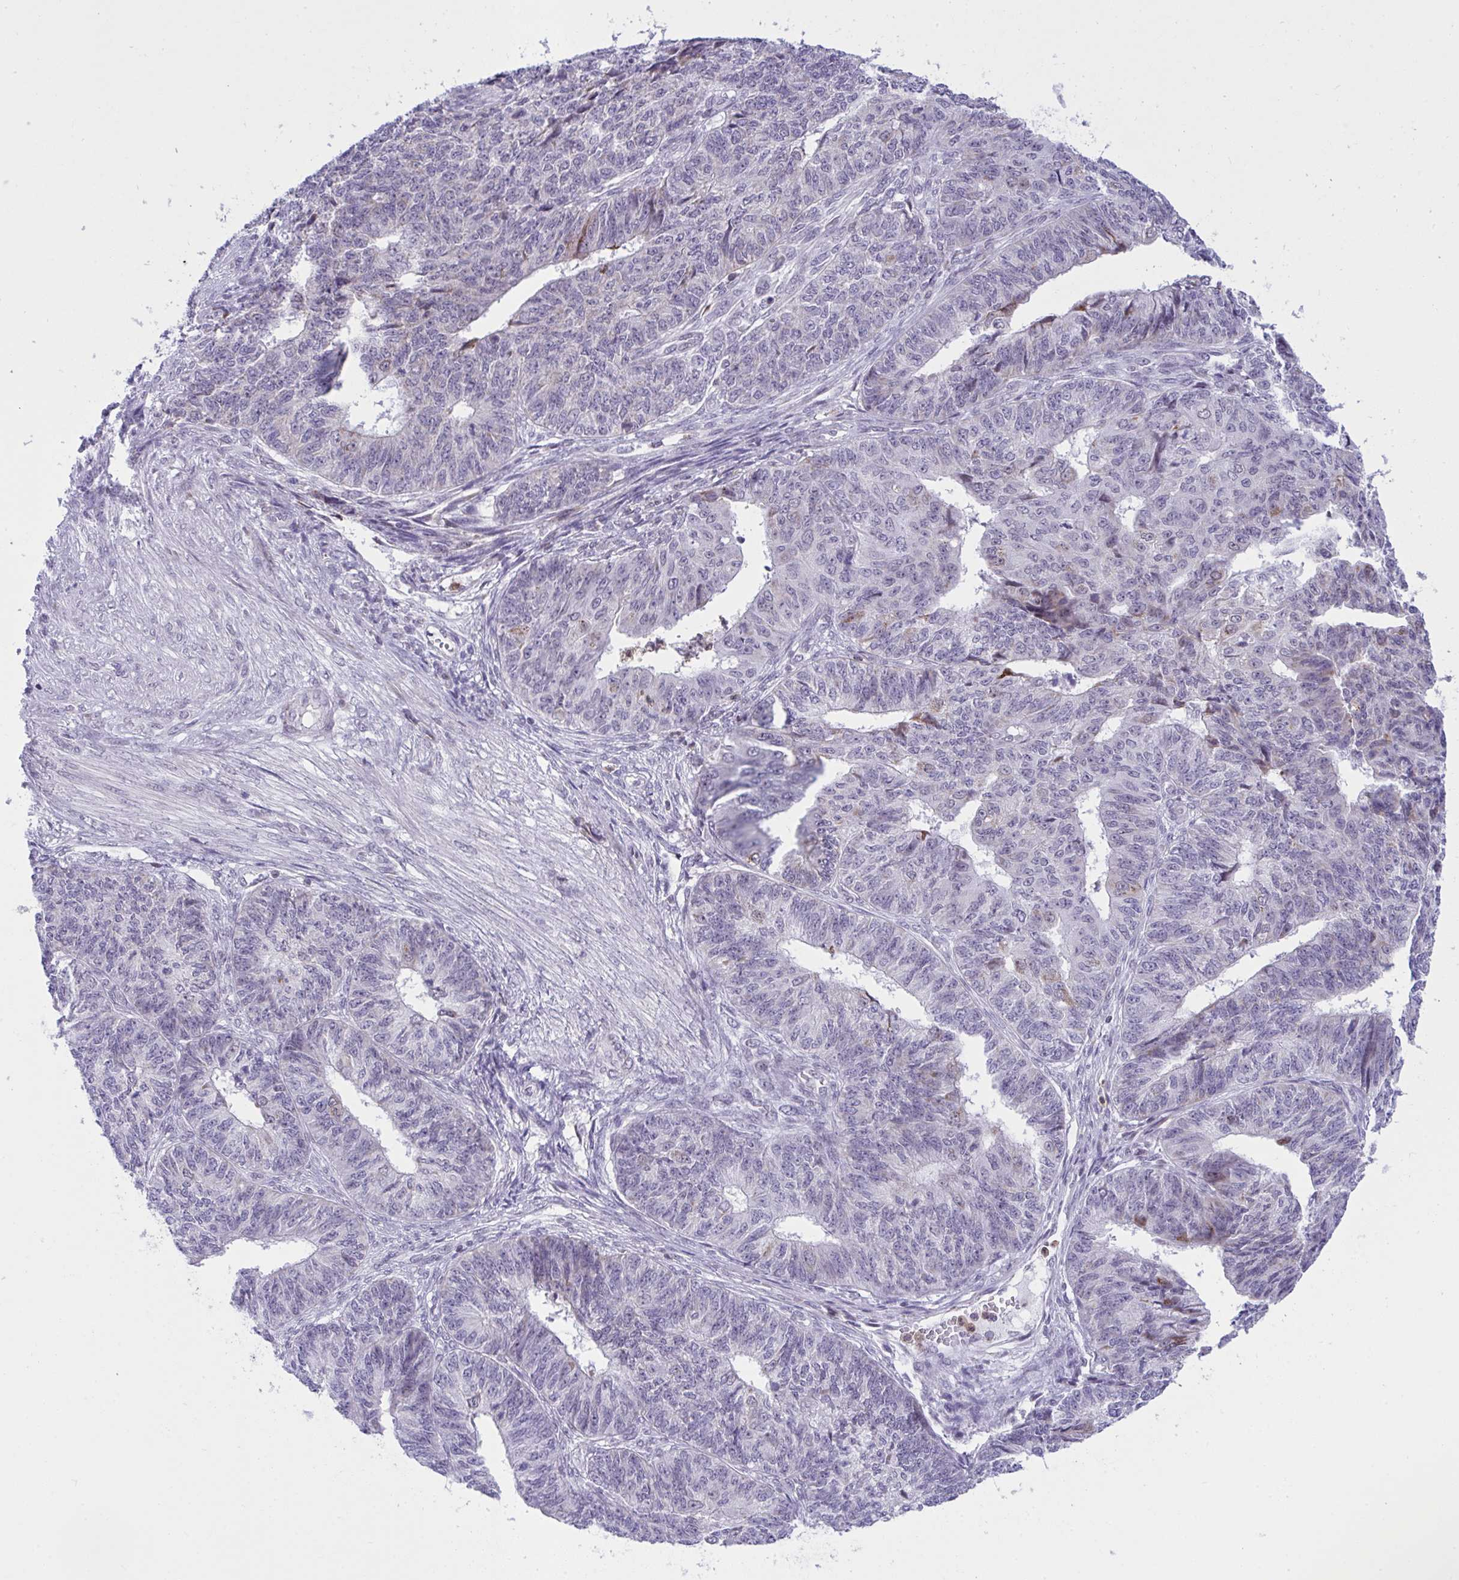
{"staining": {"intensity": "weak", "quantity": "<25%", "location": "cytoplasmic/membranous"}, "tissue": "endometrial cancer", "cell_type": "Tumor cells", "image_type": "cancer", "snomed": [{"axis": "morphology", "description": "Adenocarcinoma, NOS"}, {"axis": "topography", "description": "Endometrium"}], "caption": "Adenocarcinoma (endometrial) was stained to show a protein in brown. There is no significant expression in tumor cells.", "gene": "PLA2G12B", "patient": {"sex": "female", "age": 32}}